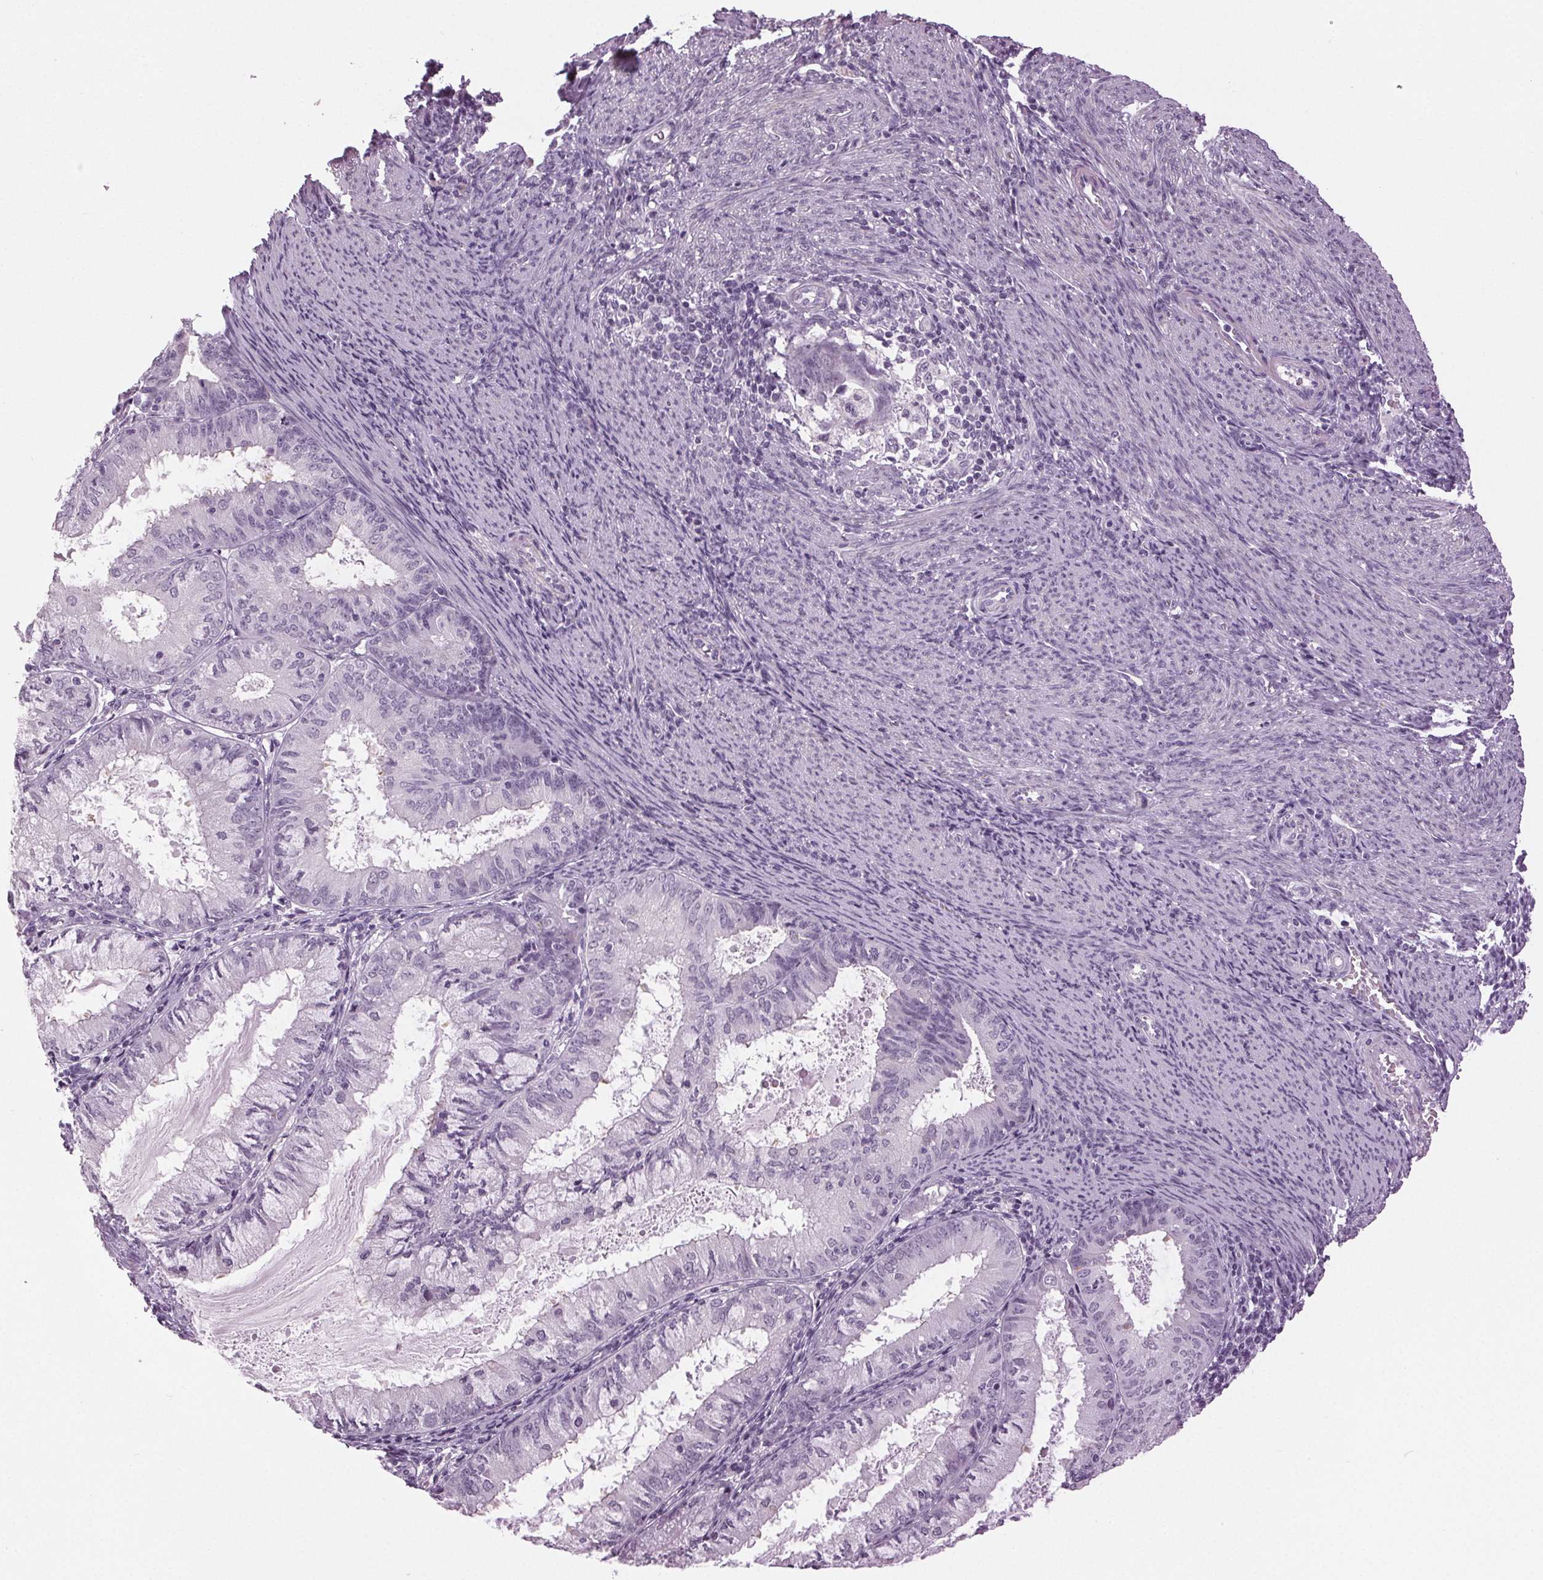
{"staining": {"intensity": "negative", "quantity": "none", "location": "none"}, "tissue": "endometrial cancer", "cell_type": "Tumor cells", "image_type": "cancer", "snomed": [{"axis": "morphology", "description": "Adenocarcinoma, NOS"}, {"axis": "topography", "description": "Endometrium"}], "caption": "A high-resolution histopathology image shows immunohistochemistry staining of adenocarcinoma (endometrial), which displays no significant staining in tumor cells. The staining is performed using DAB (3,3'-diaminobenzidine) brown chromogen with nuclei counter-stained in using hematoxylin.", "gene": "DNAH12", "patient": {"sex": "female", "age": 57}}